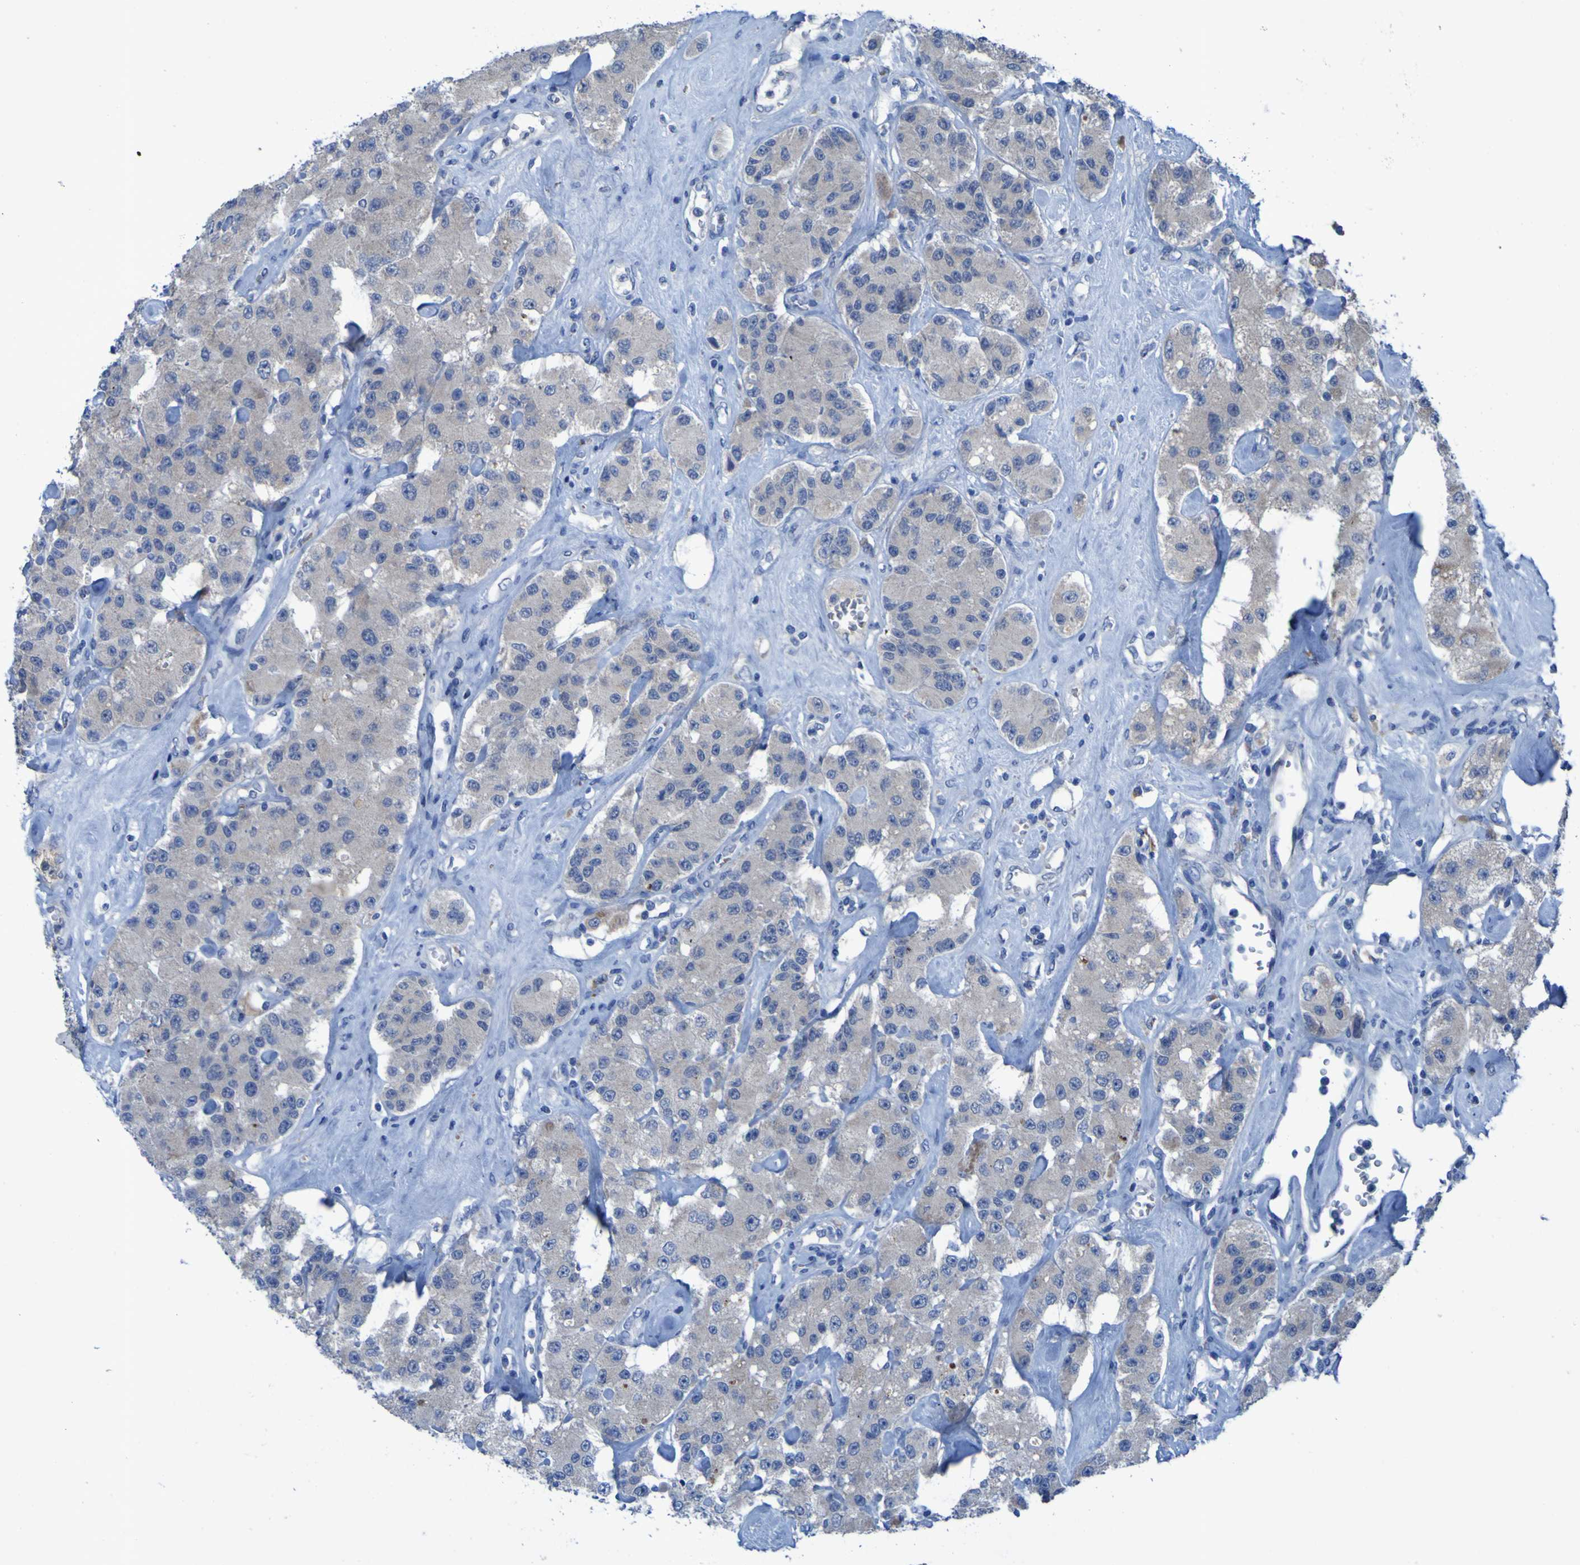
{"staining": {"intensity": "negative", "quantity": "none", "location": "none"}, "tissue": "carcinoid", "cell_type": "Tumor cells", "image_type": "cancer", "snomed": [{"axis": "morphology", "description": "Carcinoid, malignant, NOS"}, {"axis": "topography", "description": "Pancreas"}], "caption": "Tumor cells are negative for brown protein staining in carcinoid (malignant).", "gene": "SGK2", "patient": {"sex": "male", "age": 41}}